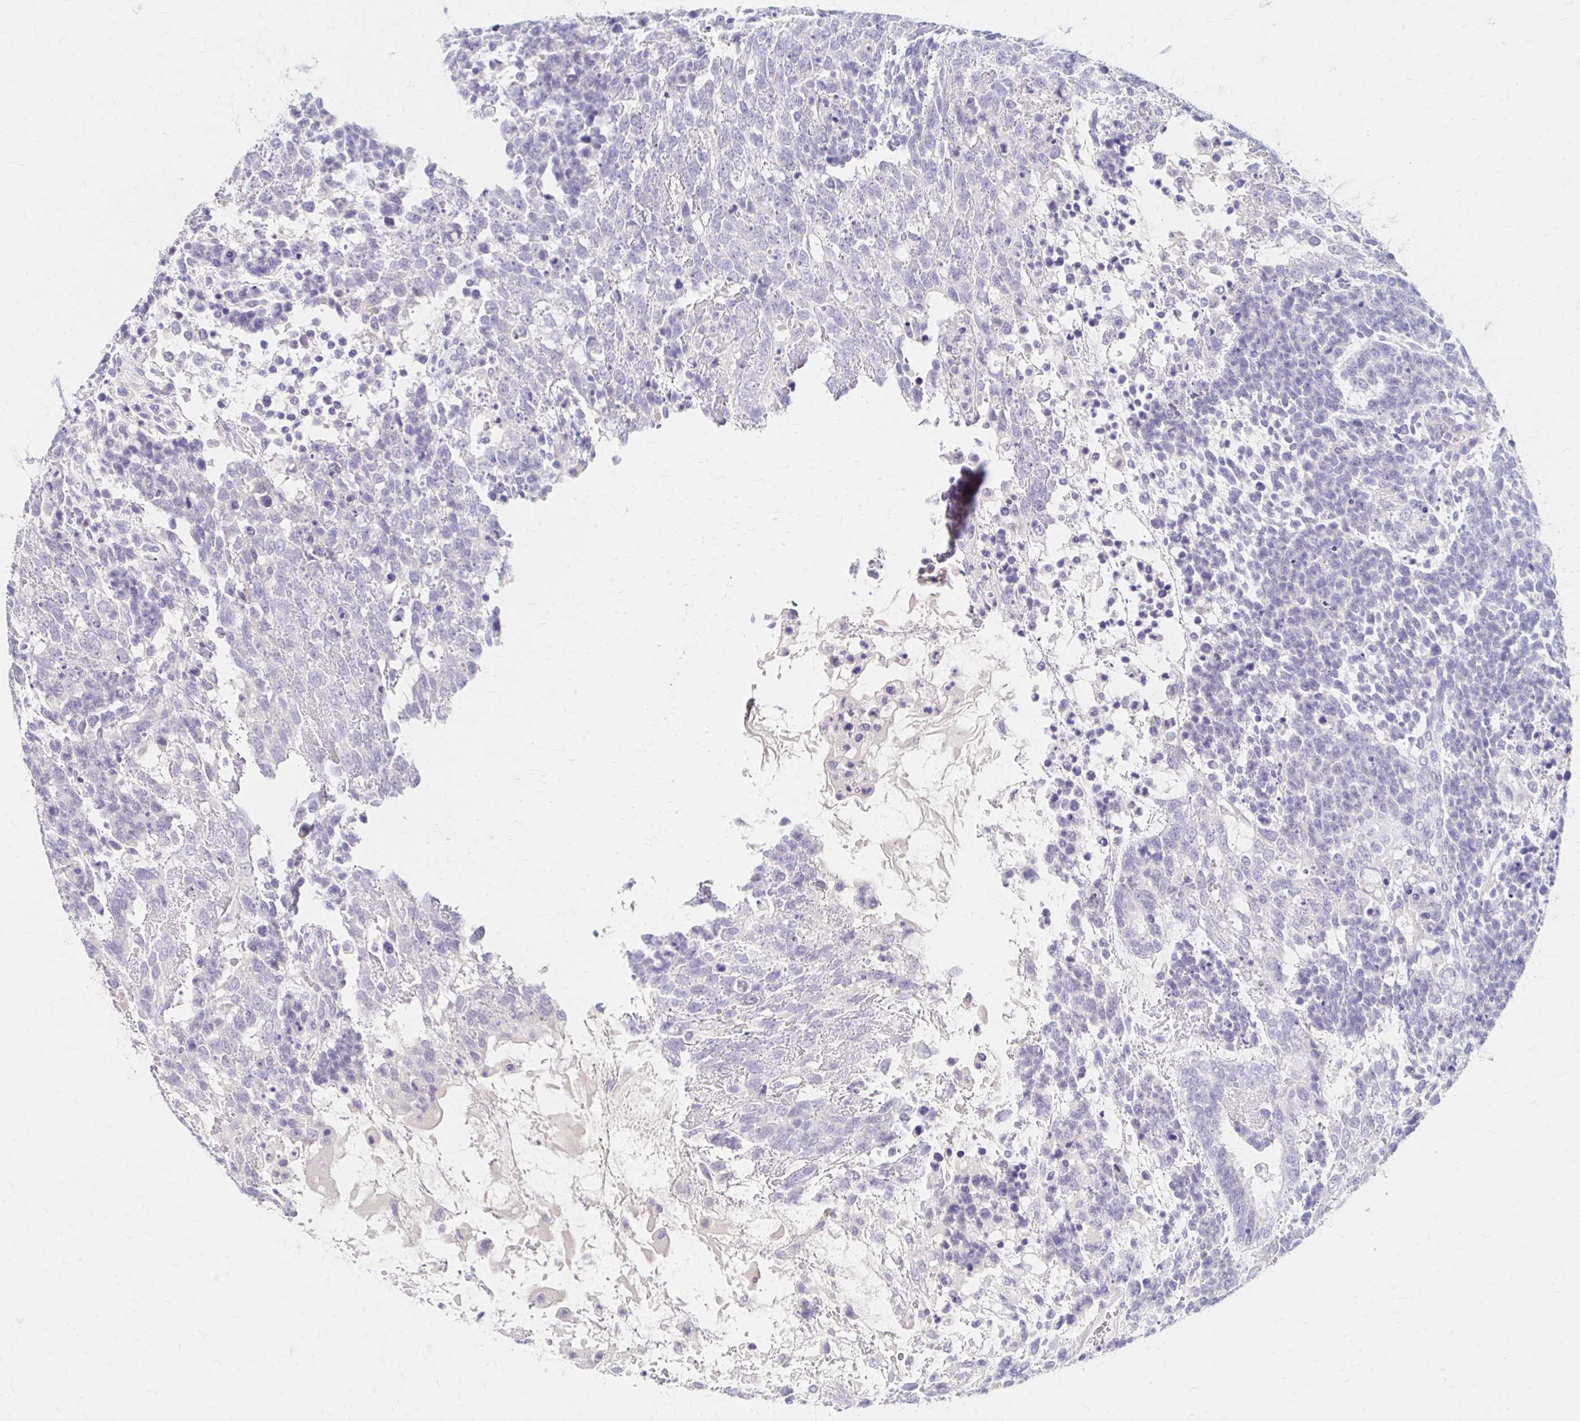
{"staining": {"intensity": "negative", "quantity": "none", "location": "none"}, "tissue": "testis cancer", "cell_type": "Tumor cells", "image_type": "cancer", "snomed": [{"axis": "morphology", "description": "Carcinoma, Embryonal, NOS"}, {"axis": "topography", "description": "Testis"}], "caption": "Tumor cells are negative for protein expression in human testis cancer (embryonal carcinoma).", "gene": "AZGP1", "patient": {"sex": "male", "age": 23}}